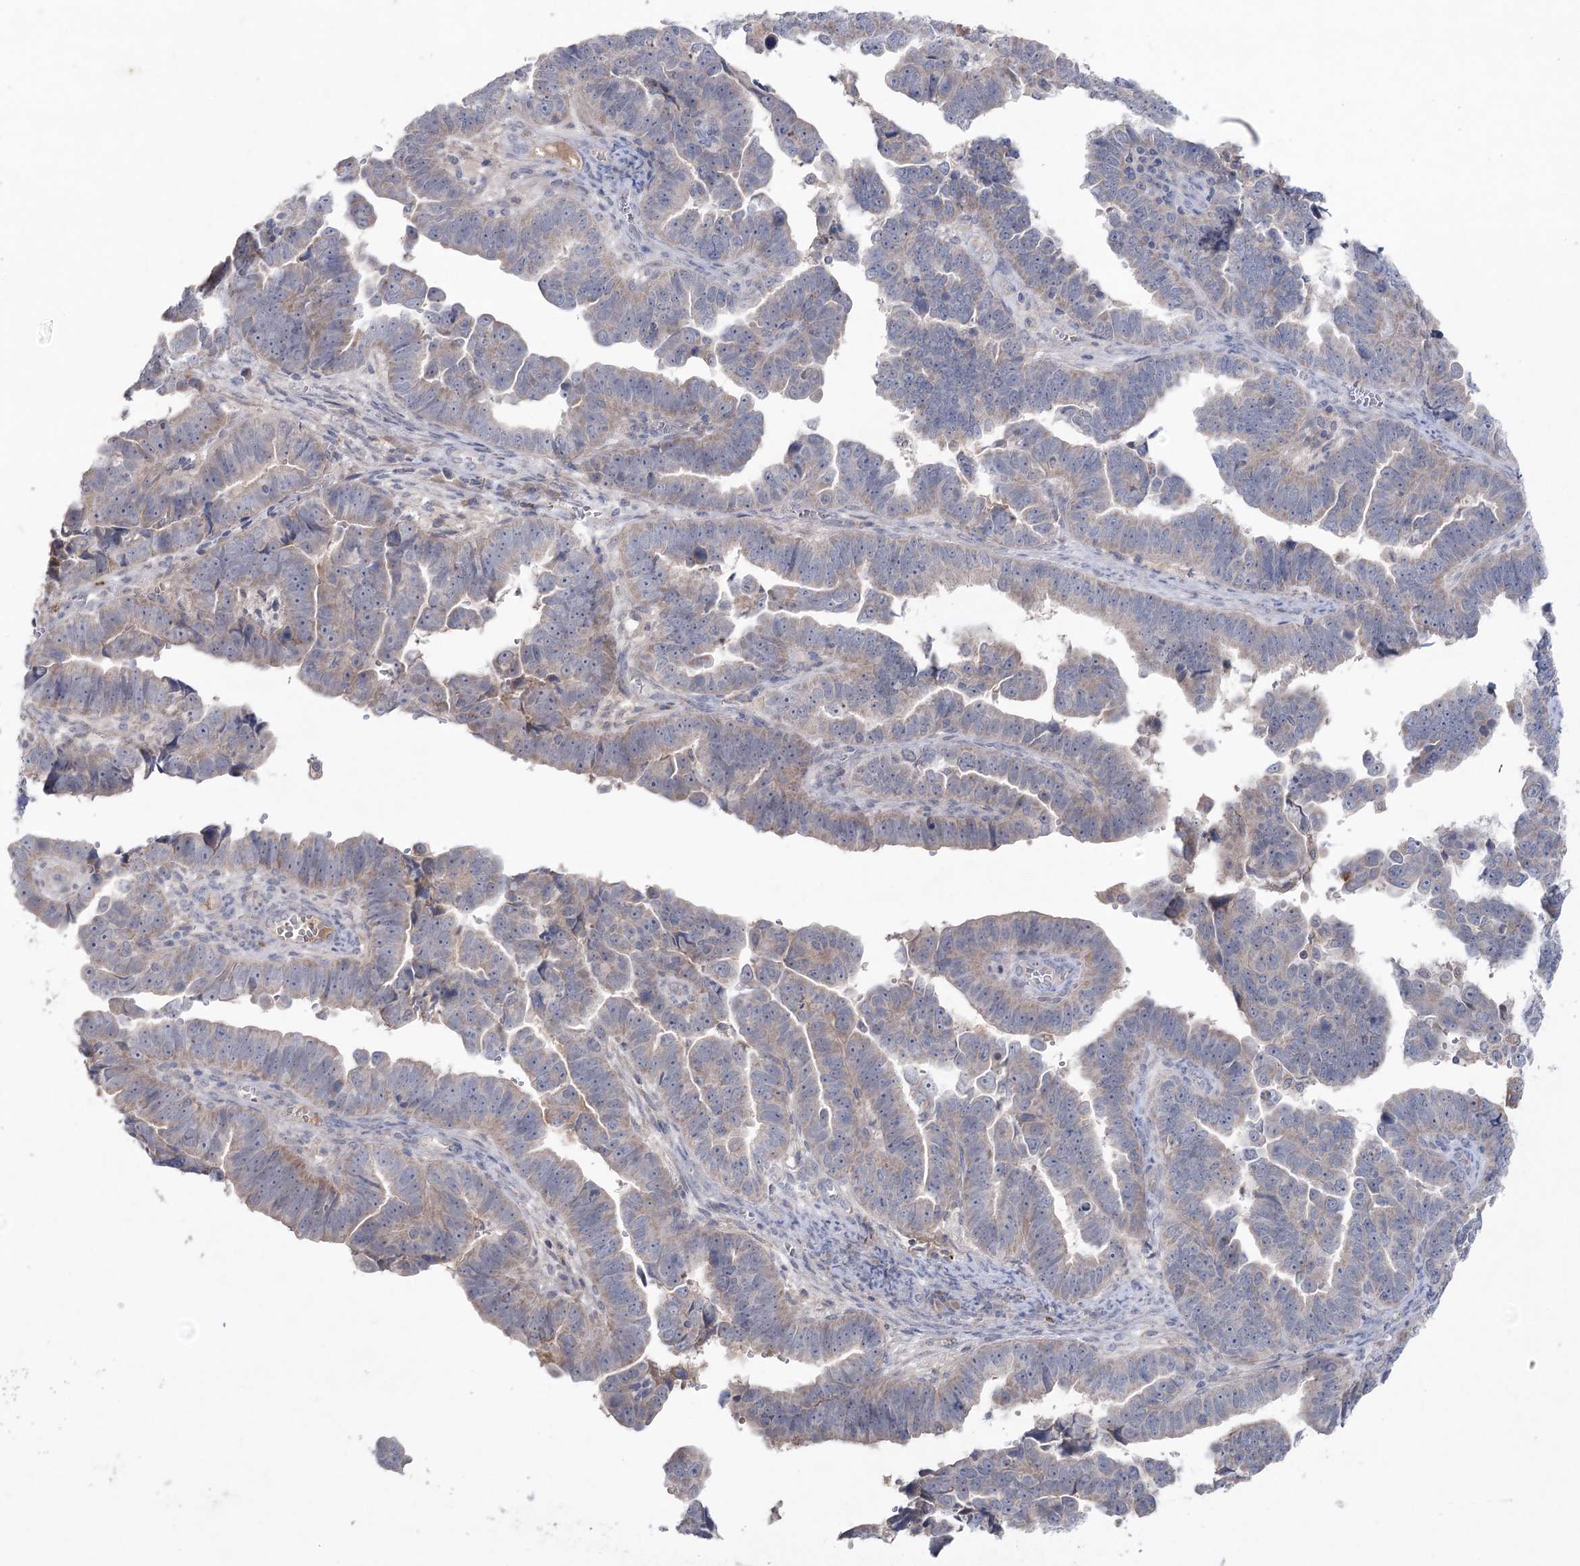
{"staining": {"intensity": "weak", "quantity": "25%-75%", "location": "cytoplasmic/membranous"}, "tissue": "endometrial cancer", "cell_type": "Tumor cells", "image_type": "cancer", "snomed": [{"axis": "morphology", "description": "Adenocarcinoma, NOS"}, {"axis": "topography", "description": "Endometrium"}], "caption": "Protein expression analysis of endometrial adenocarcinoma demonstrates weak cytoplasmic/membranous expression in approximately 25%-75% of tumor cells.", "gene": "MTCH2", "patient": {"sex": "female", "age": 75}}